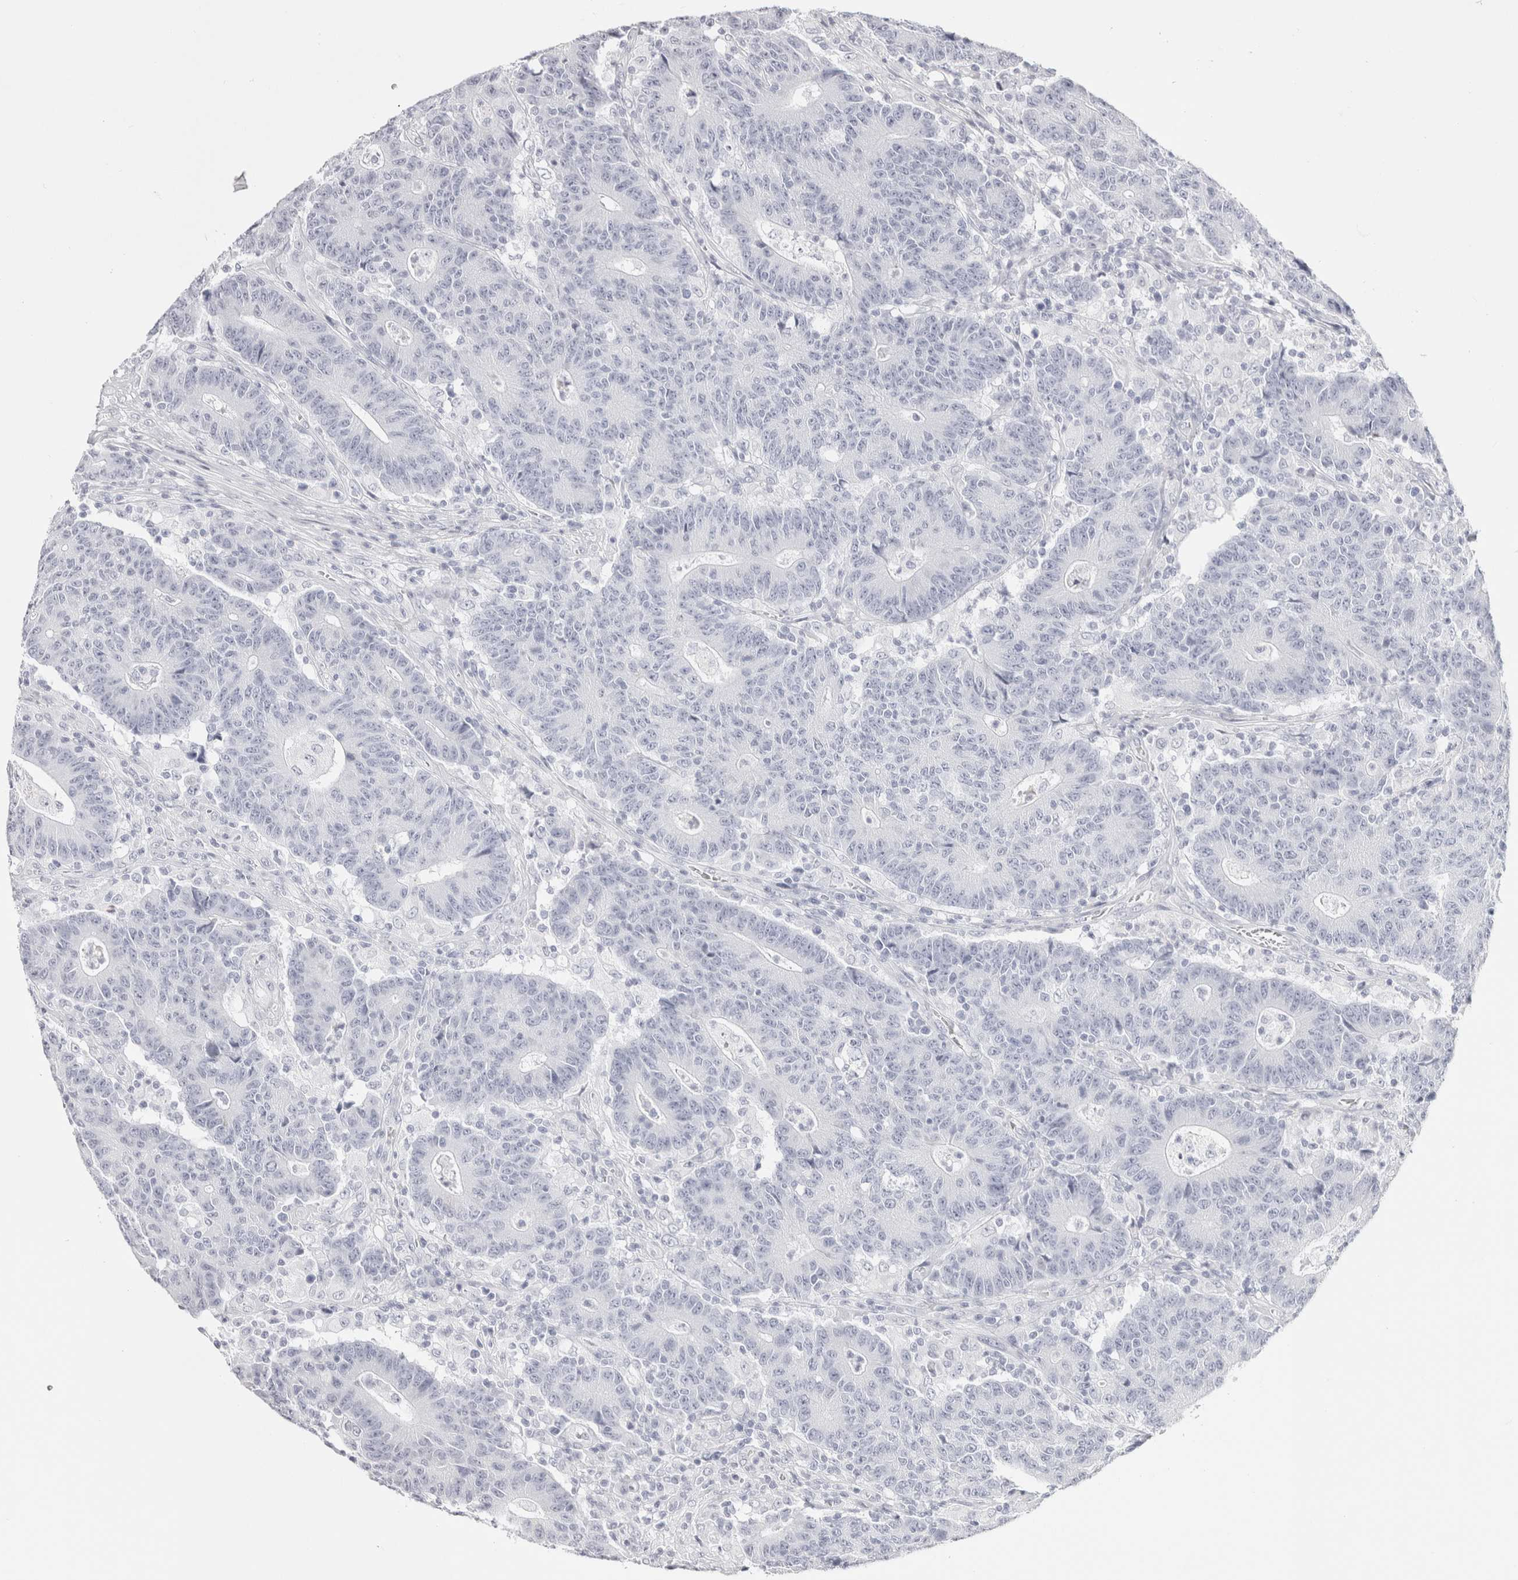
{"staining": {"intensity": "negative", "quantity": "none", "location": "none"}, "tissue": "colorectal cancer", "cell_type": "Tumor cells", "image_type": "cancer", "snomed": [{"axis": "morphology", "description": "Normal tissue, NOS"}, {"axis": "morphology", "description": "Adenocarcinoma, NOS"}, {"axis": "topography", "description": "Colon"}], "caption": "This is an immunohistochemistry (IHC) micrograph of colorectal adenocarcinoma. There is no staining in tumor cells.", "gene": "GARIN1A", "patient": {"sex": "female", "age": 75}}